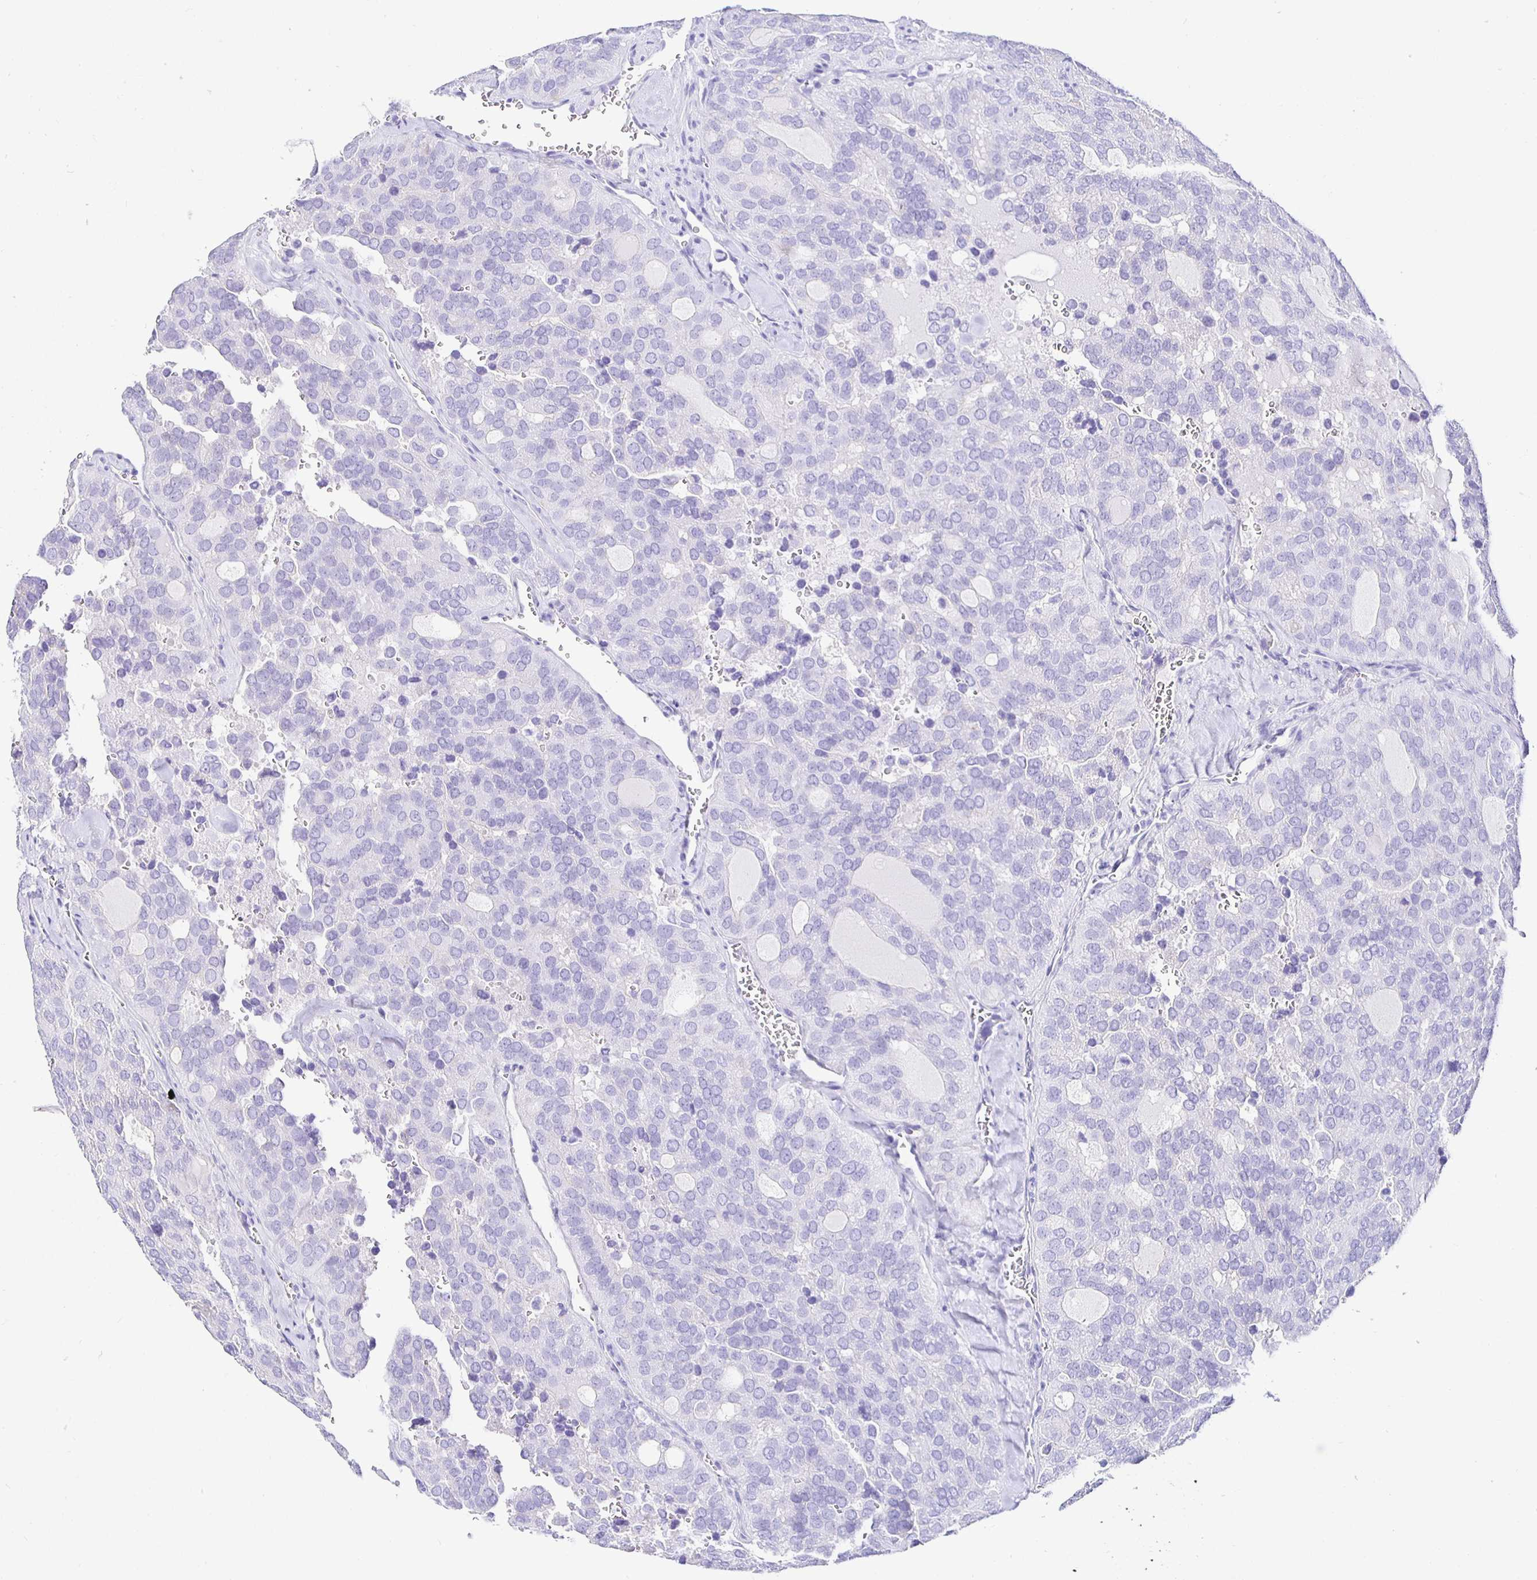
{"staining": {"intensity": "negative", "quantity": "none", "location": "none"}, "tissue": "thyroid cancer", "cell_type": "Tumor cells", "image_type": "cancer", "snomed": [{"axis": "morphology", "description": "Follicular adenoma carcinoma, NOS"}, {"axis": "topography", "description": "Thyroid gland"}], "caption": "IHC image of neoplastic tissue: thyroid follicular adenoma carcinoma stained with DAB (3,3'-diaminobenzidine) demonstrates no significant protein expression in tumor cells.", "gene": "UMOD", "patient": {"sex": "male", "age": 75}}